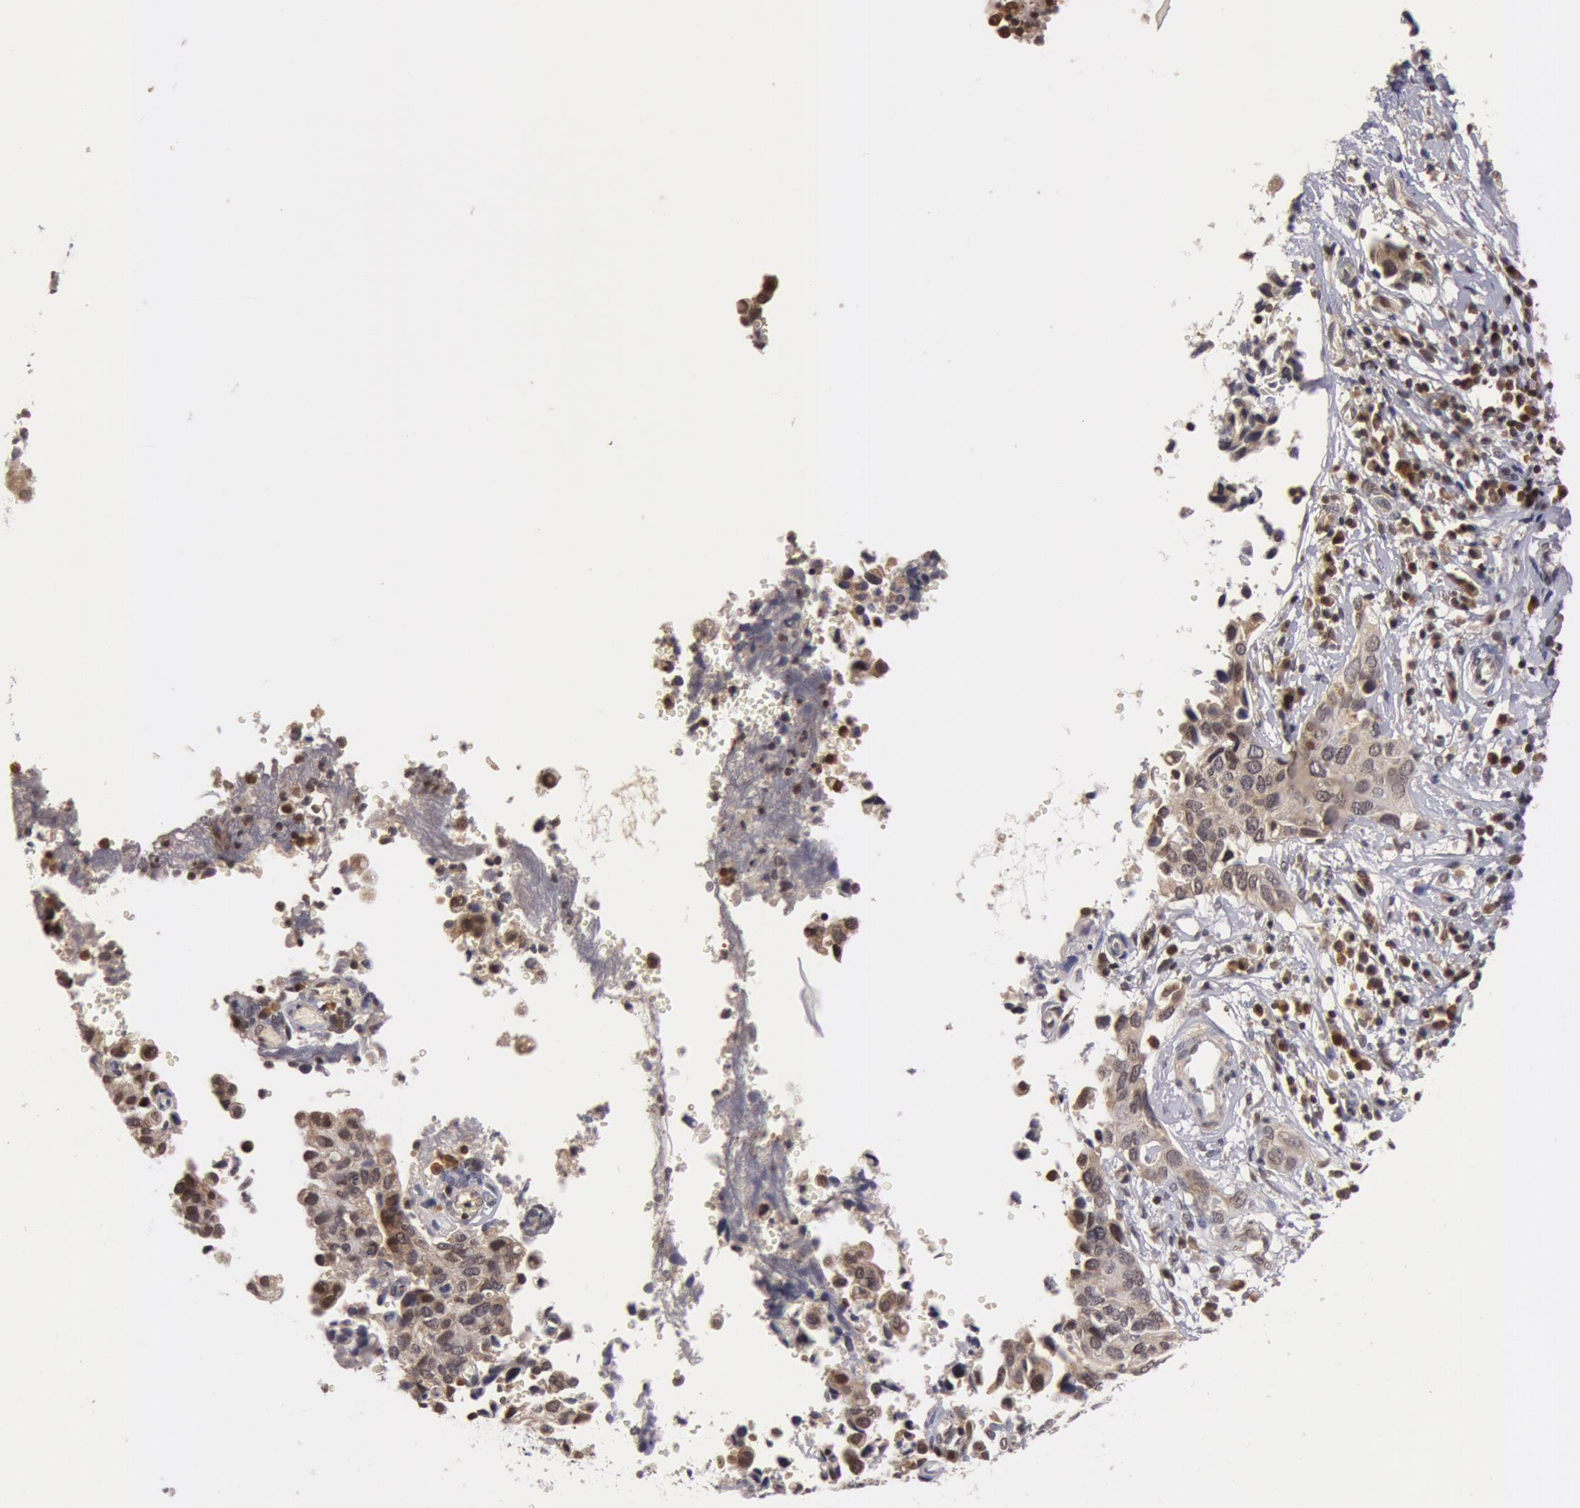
{"staining": {"intensity": "weak", "quantity": "25%-75%", "location": "nuclear"}, "tissue": "cervical cancer", "cell_type": "Tumor cells", "image_type": "cancer", "snomed": [{"axis": "morphology", "description": "Normal tissue, NOS"}, {"axis": "morphology", "description": "Squamous cell carcinoma, NOS"}, {"axis": "topography", "description": "Cervix"}], "caption": "Protein staining shows weak nuclear positivity in approximately 25%-75% of tumor cells in squamous cell carcinoma (cervical).", "gene": "ZNF350", "patient": {"sex": "female", "age": 45}}